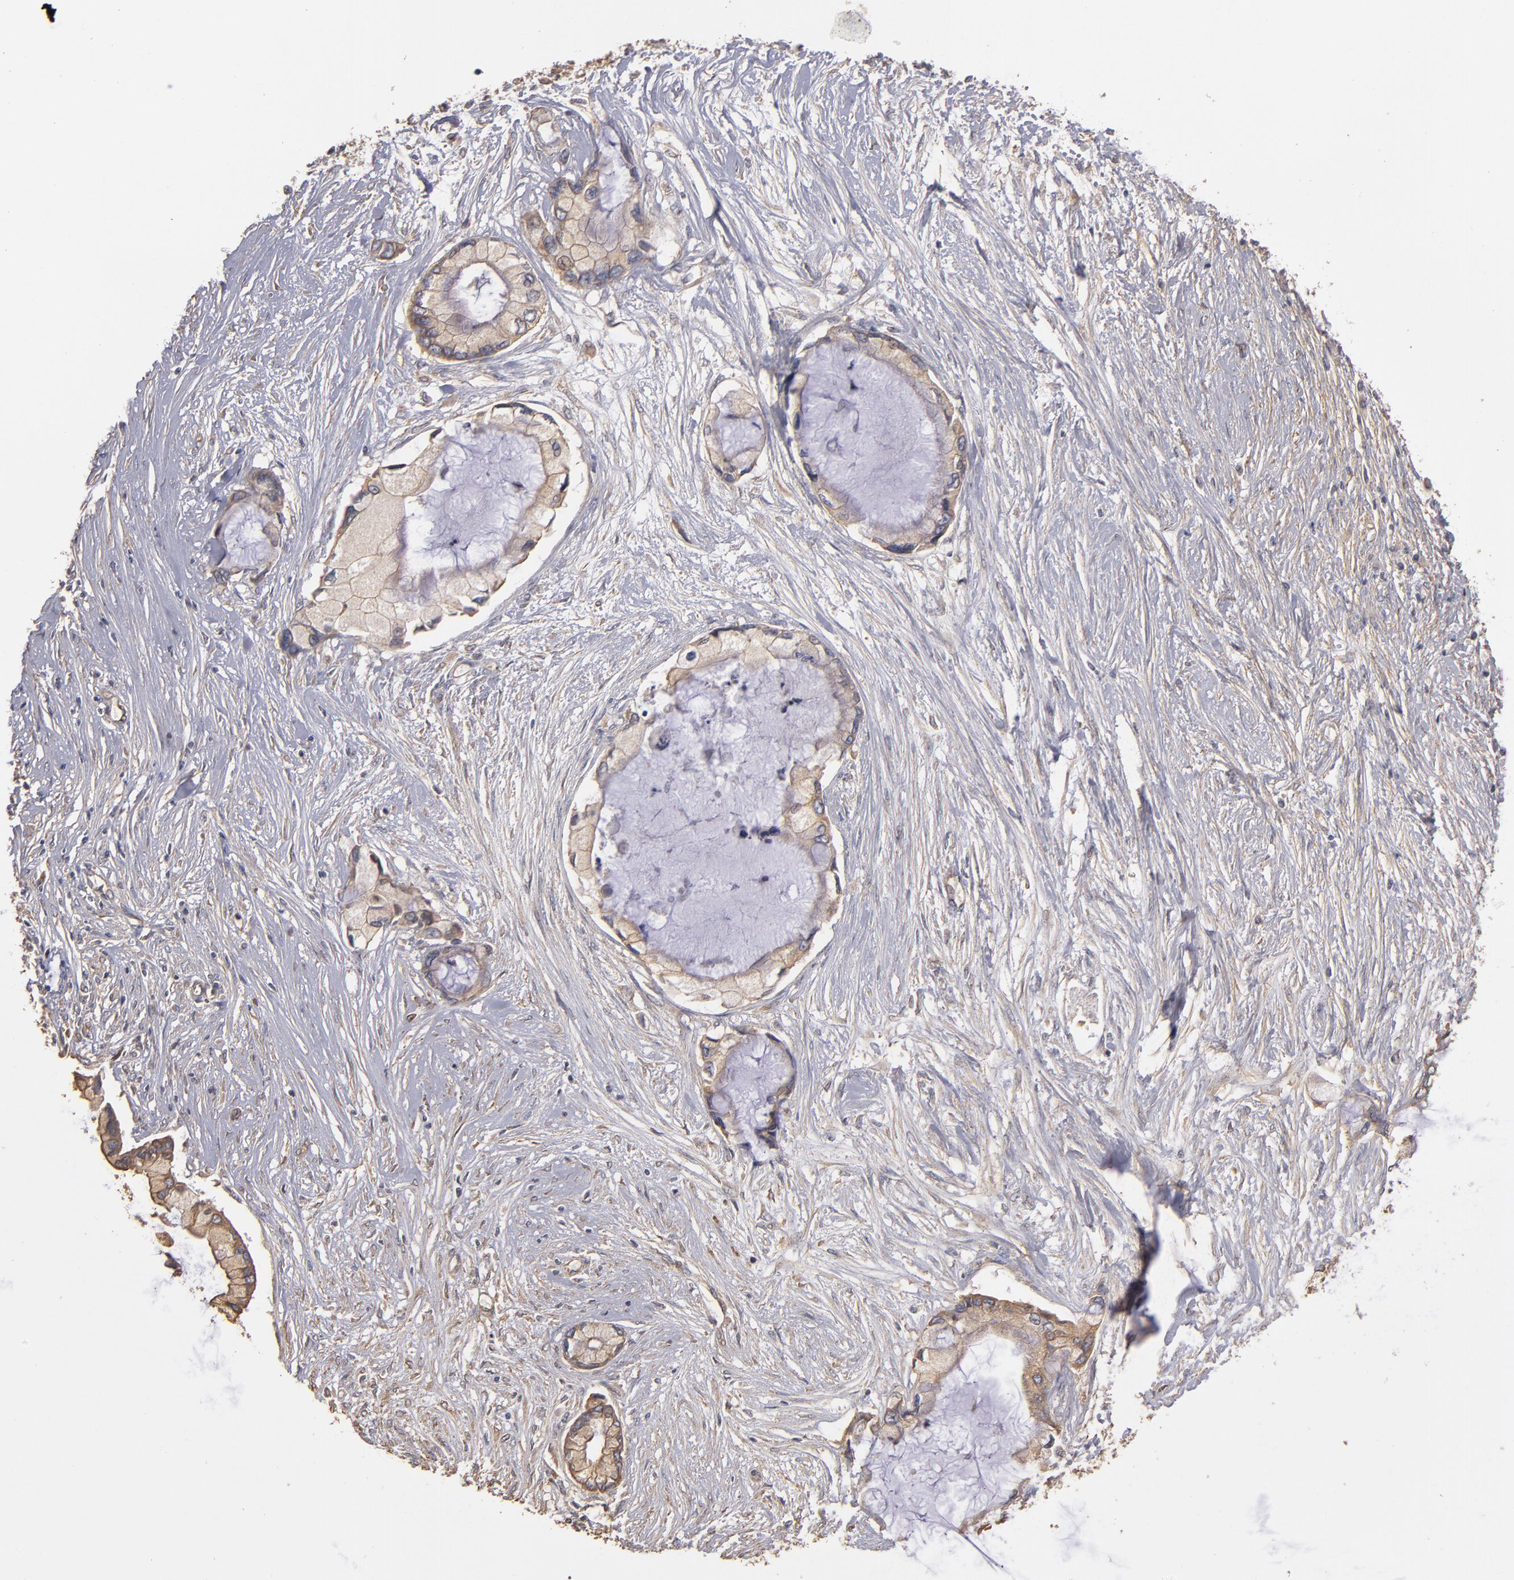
{"staining": {"intensity": "weak", "quantity": ">75%", "location": "cytoplasmic/membranous"}, "tissue": "pancreatic cancer", "cell_type": "Tumor cells", "image_type": "cancer", "snomed": [{"axis": "morphology", "description": "Adenocarcinoma, NOS"}, {"axis": "topography", "description": "Pancreas"}], "caption": "Pancreatic adenocarcinoma stained with a protein marker shows weak staining in tumor cells.", "gene": "DMD", "patient": {"sex": "female", "age": 59}}